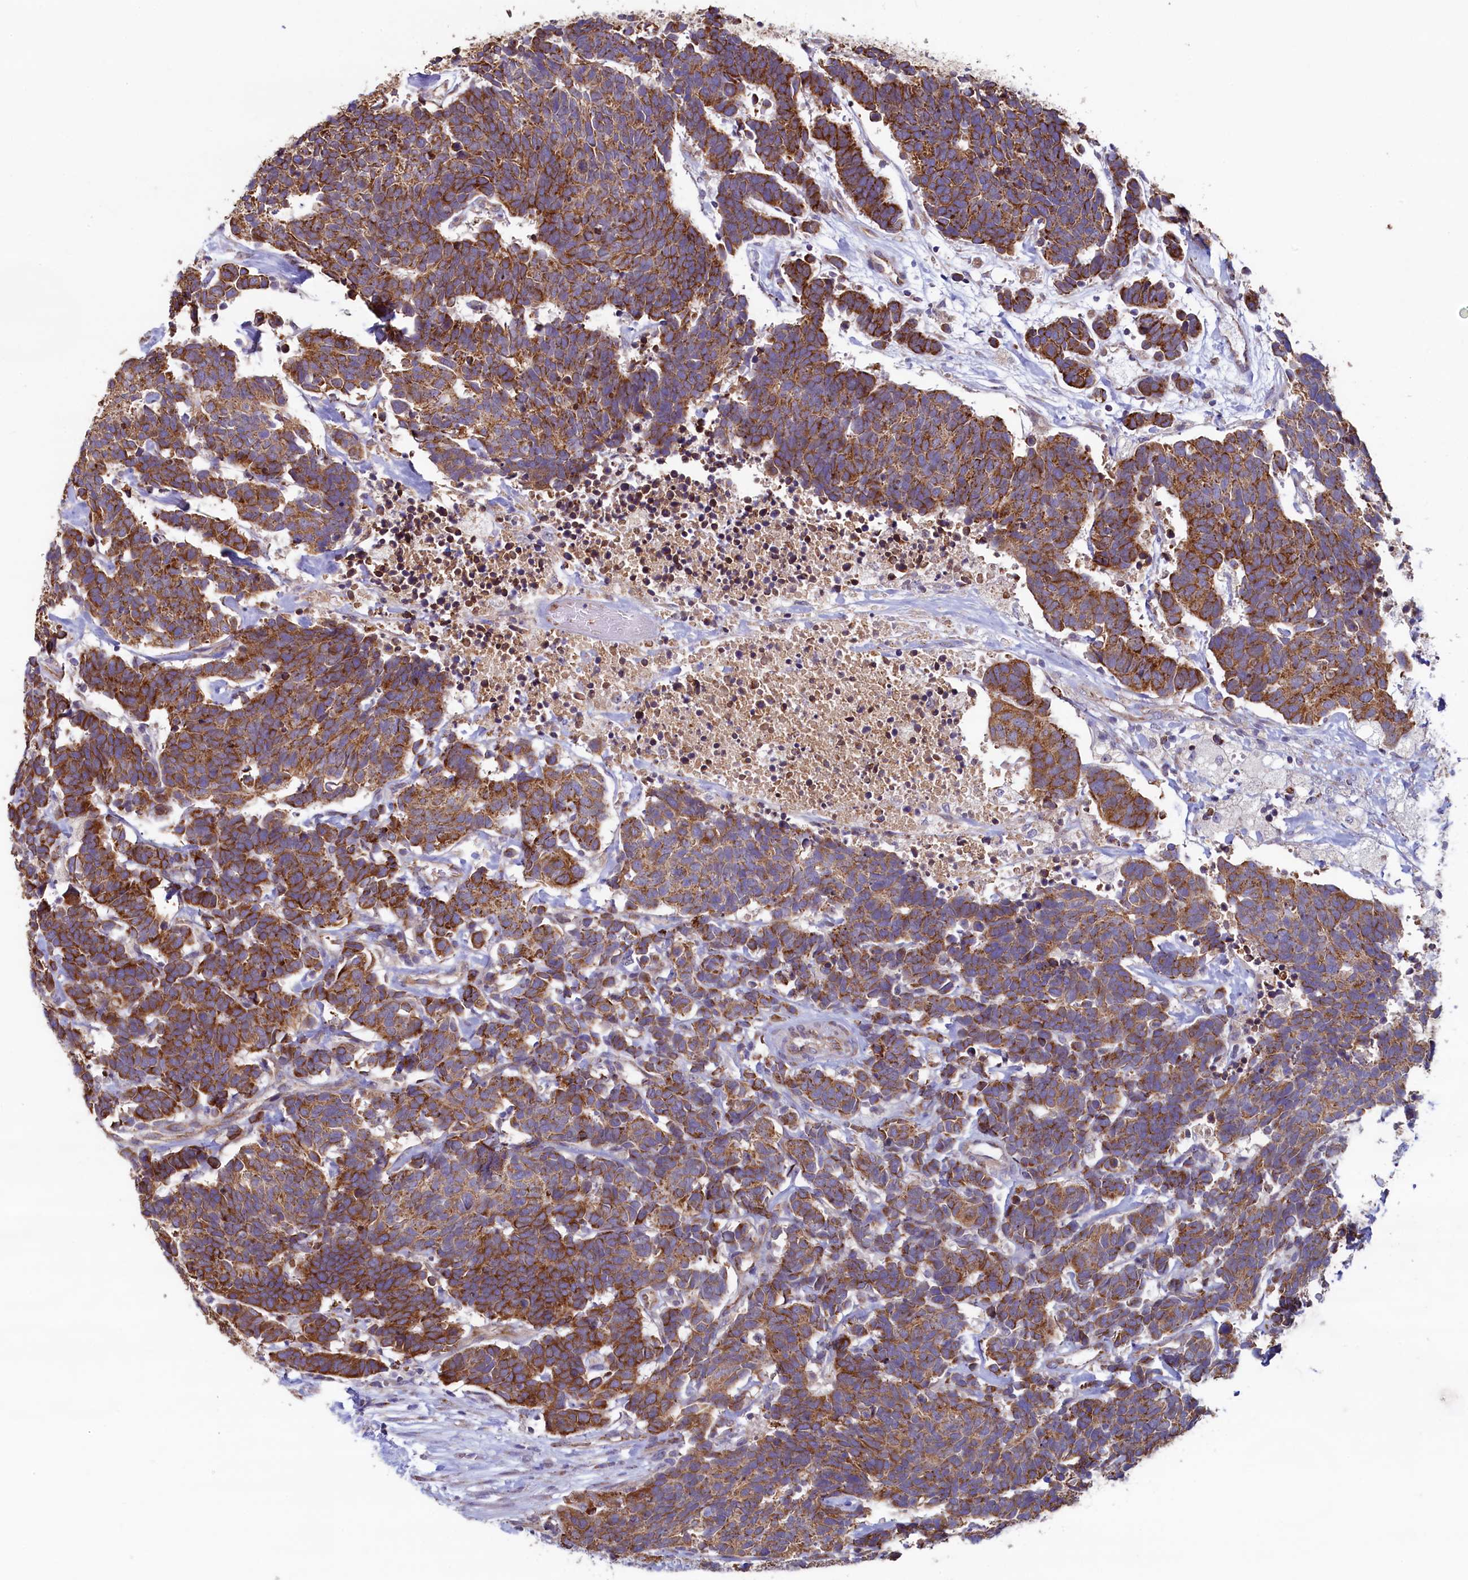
{"staining": {"intensity": "strong", "quantity": ">75%", "location": "cytoplasmic/membranous"}, "tissue": "carcinoid", "cell_type": "Tumor cells", "image_type": "cancer", "snomed": [{"axis": "morphology", "description": "Carcinoma, NOS"}, {"axis": "morphology", "description": "Carcinoid, malignant, NOS"}, {"axis": "topography", "description": "Urinary bladder"}], "caption": "Carcinoma stained for a protein (brown) exhibits strong cytoplasmic/membranous positive positivity in about >75% of tumor cells.", "gene": "SPATA2L", "patient": {"sex": "male", "age": 57}}